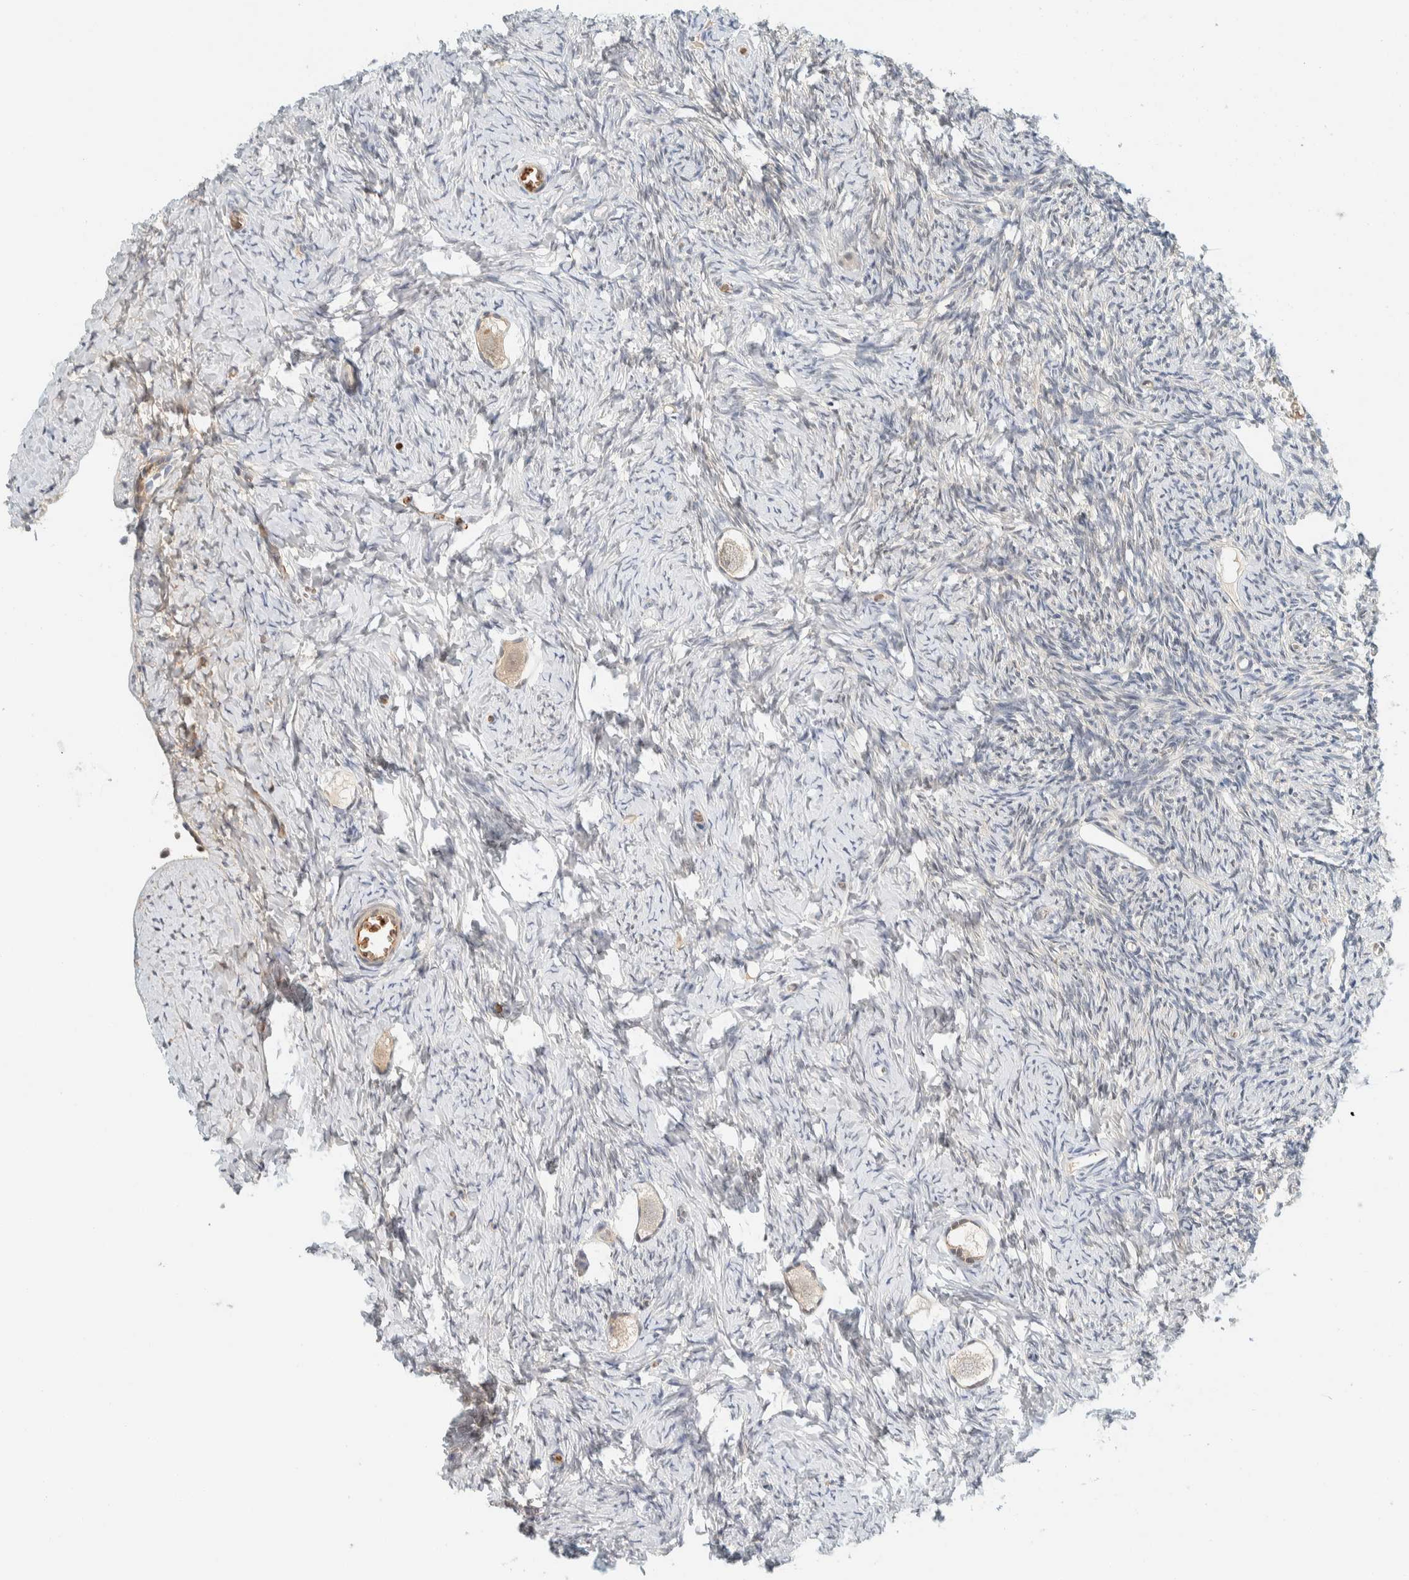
{"staining": {"intensity": "weak", "quantity": ">75%", "location": "cytoplasmic/membranous,nuclear"}, "tissue": "ovary", "cell_type": "Follicle cells", "image_type": "normal", "snomed": [{"axis": "morphology", "description": "Normal tissue, NOS"}, {"axis": "topography", "description": "Ovary"}], "caption": "IHC image of unremarkable human ovary stained for a protein (brown), which reveals low levels of weak cytoplasmic/membranous,nuclear expression in approximately >75% of follicle cells.", "gene": "TSTD2", "patient": {"sex": "female", "age": 27}}